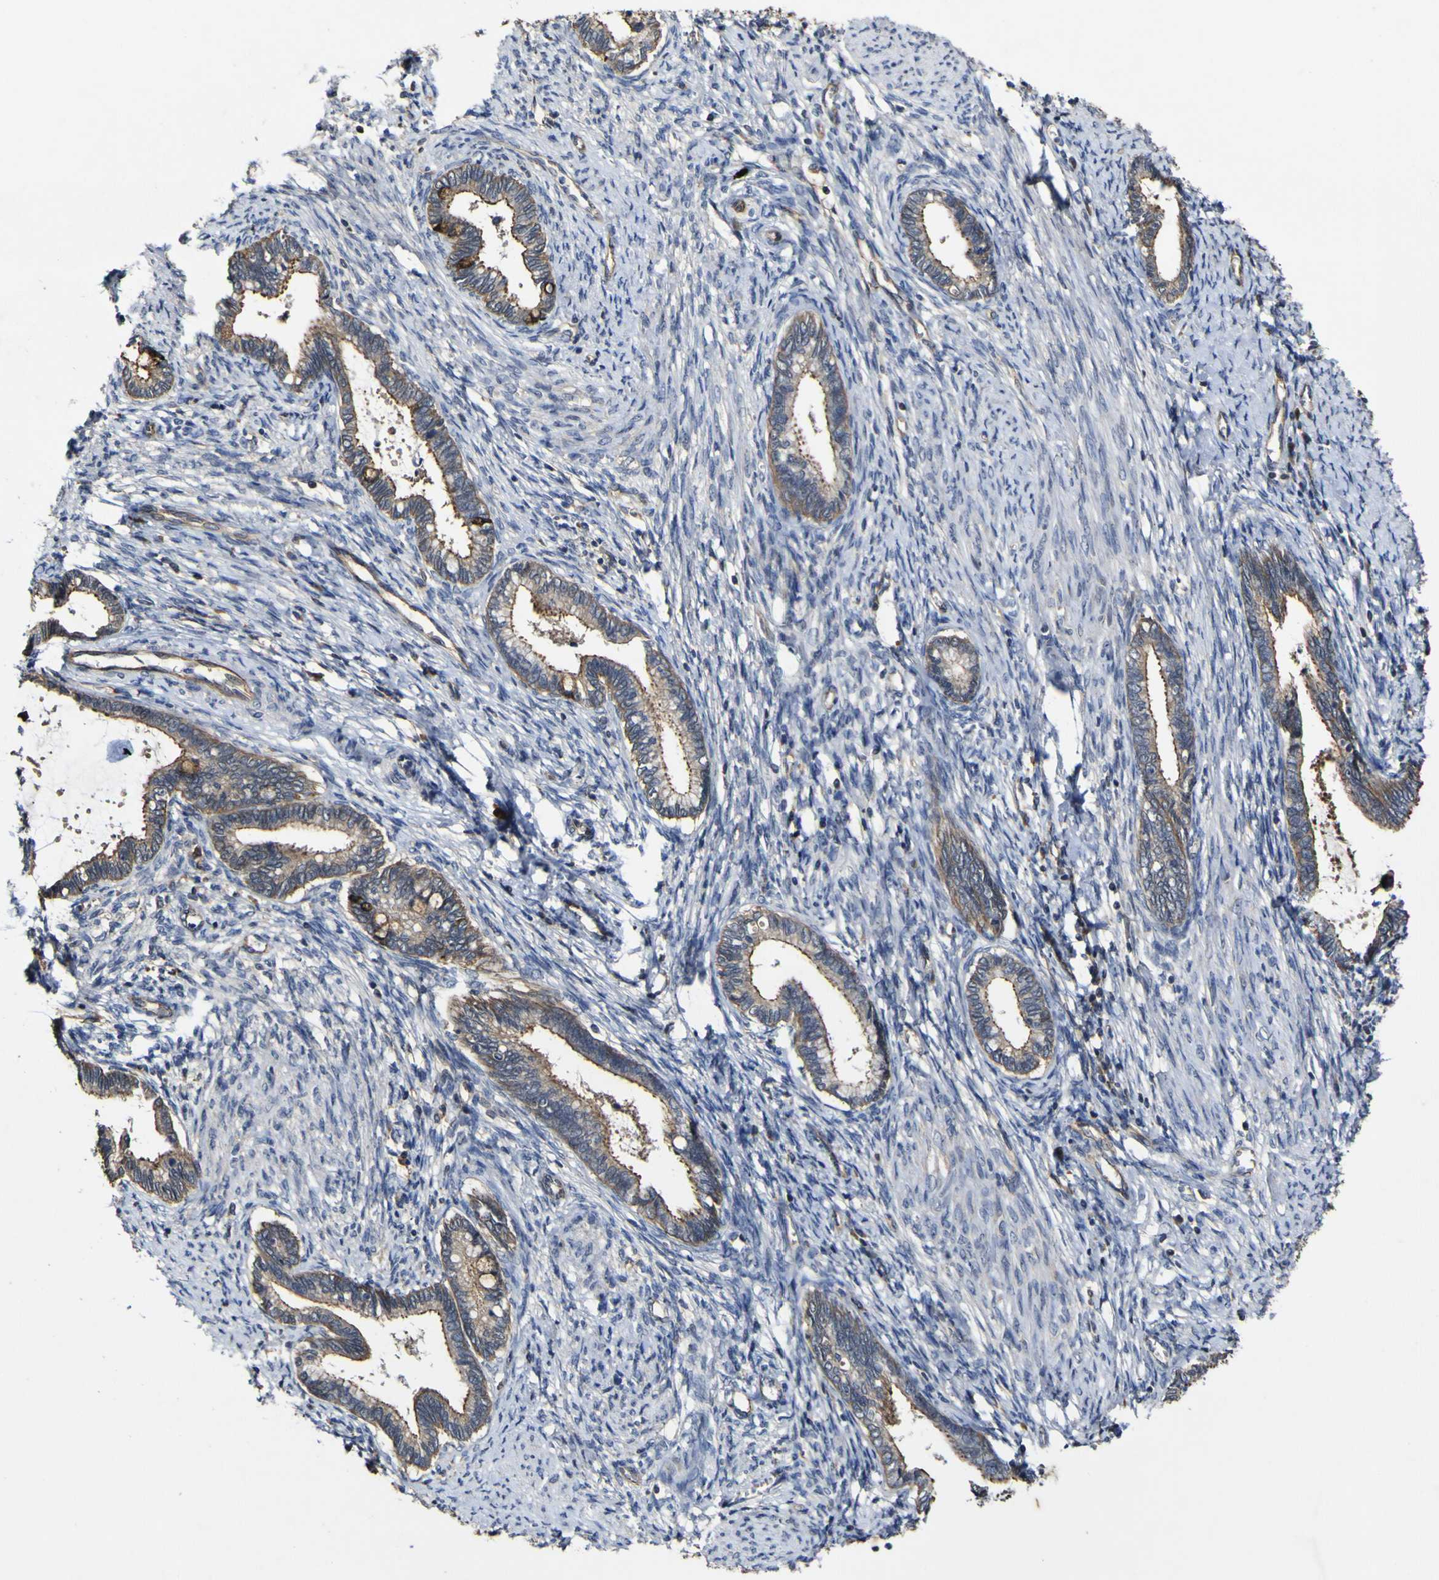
{"staining": {"intensity": "strong", "quantity": "25%-75%", "location": "cytoplasmic/membranous"}, "tissue": "cervical cancer", "cell_type": "Tumor cells", "image_type": "cancer", "snomed": [{"axis": "morphology", "description": "Adenocarcinoma, NOS"}, {"axis": "topography", "description": "Cervix"}], "caption": "Immunohistochemistry (IHC) of cervical cancer exhibits high levels of strong cytoplasmic/membranous expression in approximately 25%-75% of tumor cells.", "gene": "CCL2", "patient": {"sex": "female", "age": 44}}